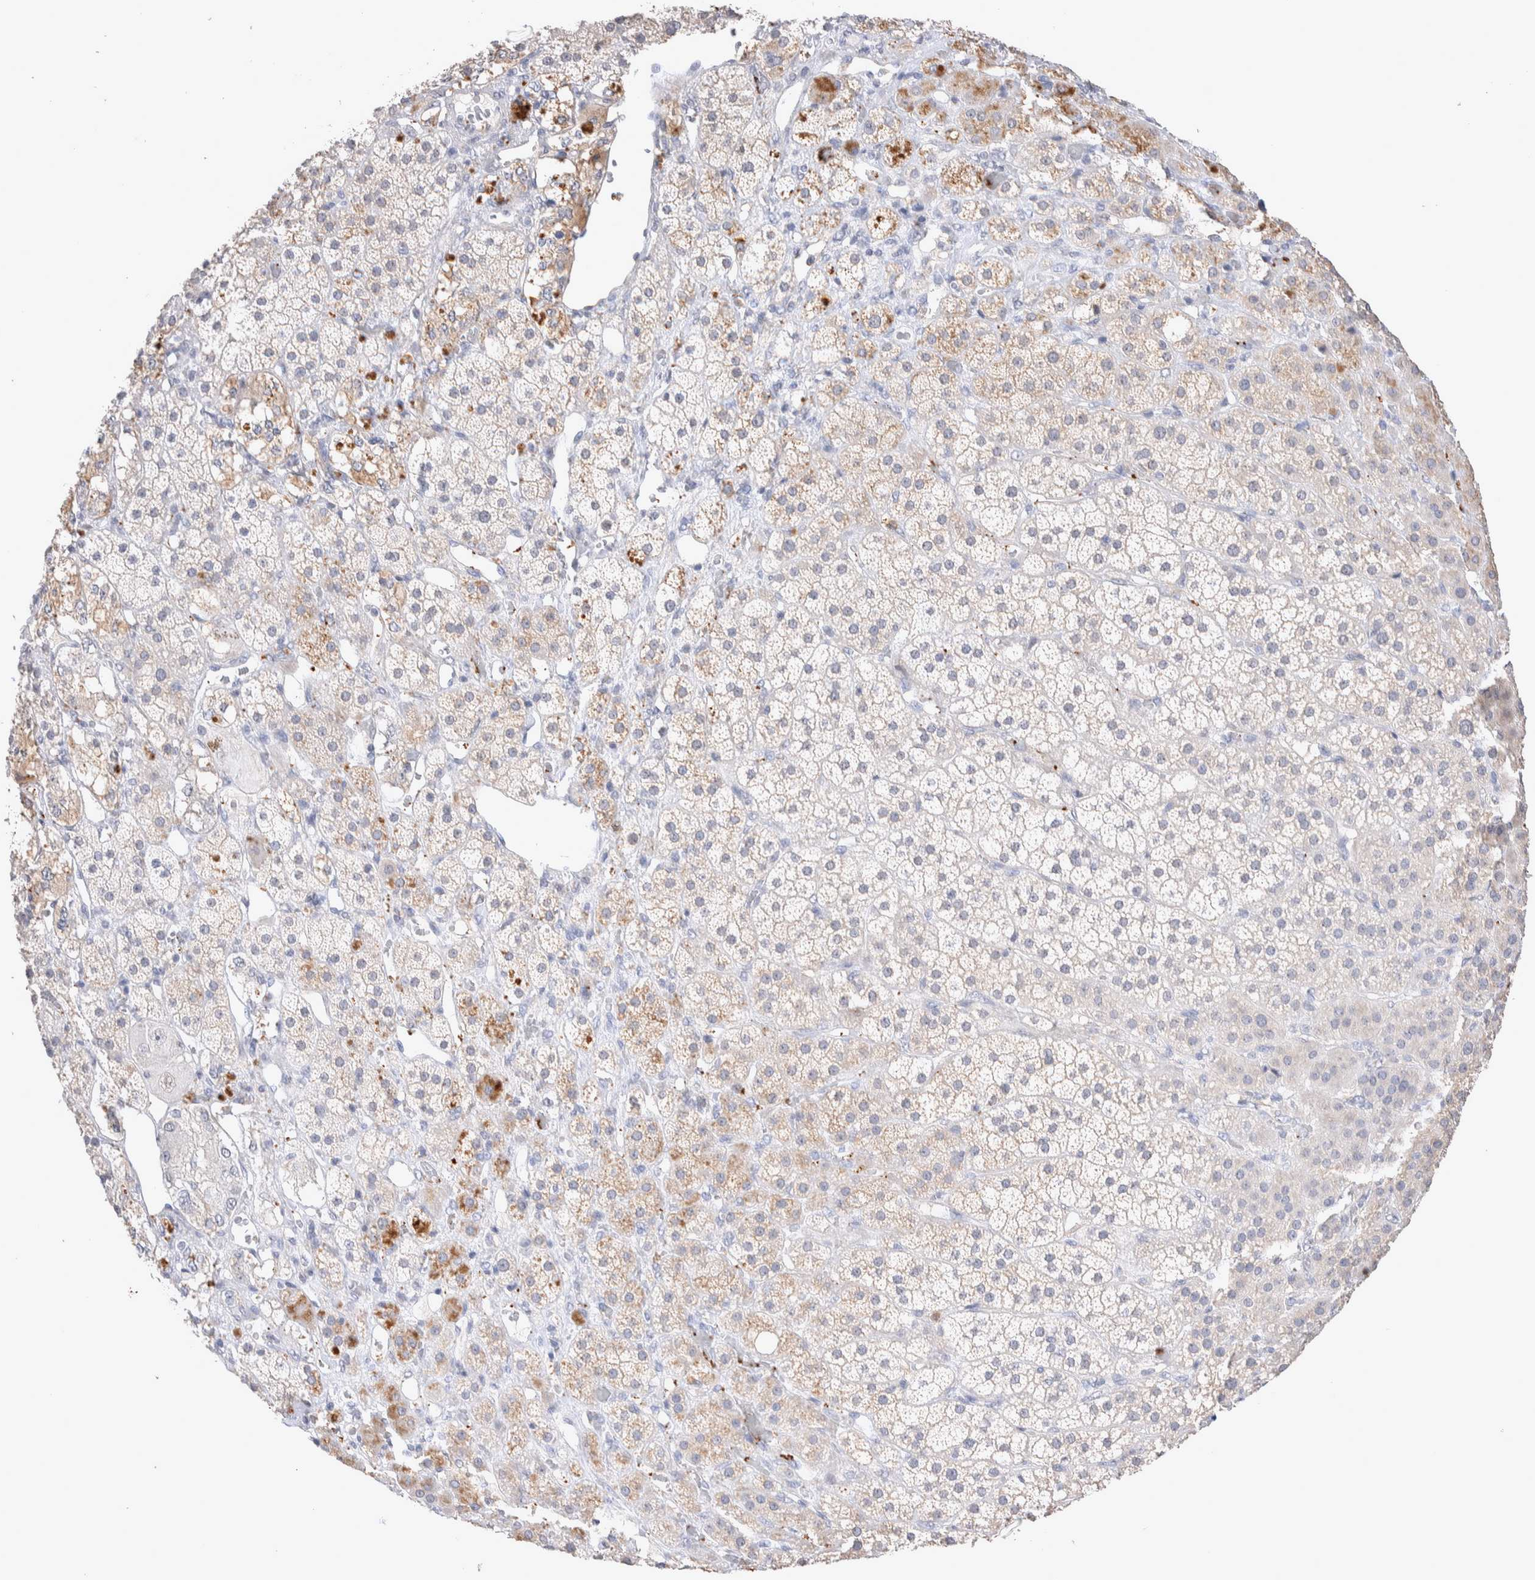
{"staining": {"intensity": "moderate", "quantity": "<25%", "location": "cytoplasmic/membranous"}, "tissue": "adrenal gland", "cell_type": "Glandular cells", "image_type": "normal", "snomed": [{"axis": "morphology", "description": "Normal tissue, NOS"}, {"axis": "topography", "description": "Adrenal gland"}], "caption": "An image of human adrenal gland stained for a protein reveals moderate cytoplasmic/membranous brown staining in glandular cells. The staining is performed using DAB (3,3'-diaminobenzidine) brown chromogen to label protein expression. The nuclei are counter-stained blue using hematoxylin.", "gene": "FFAR2", "patient": {"sex": "male", "age": 57}}